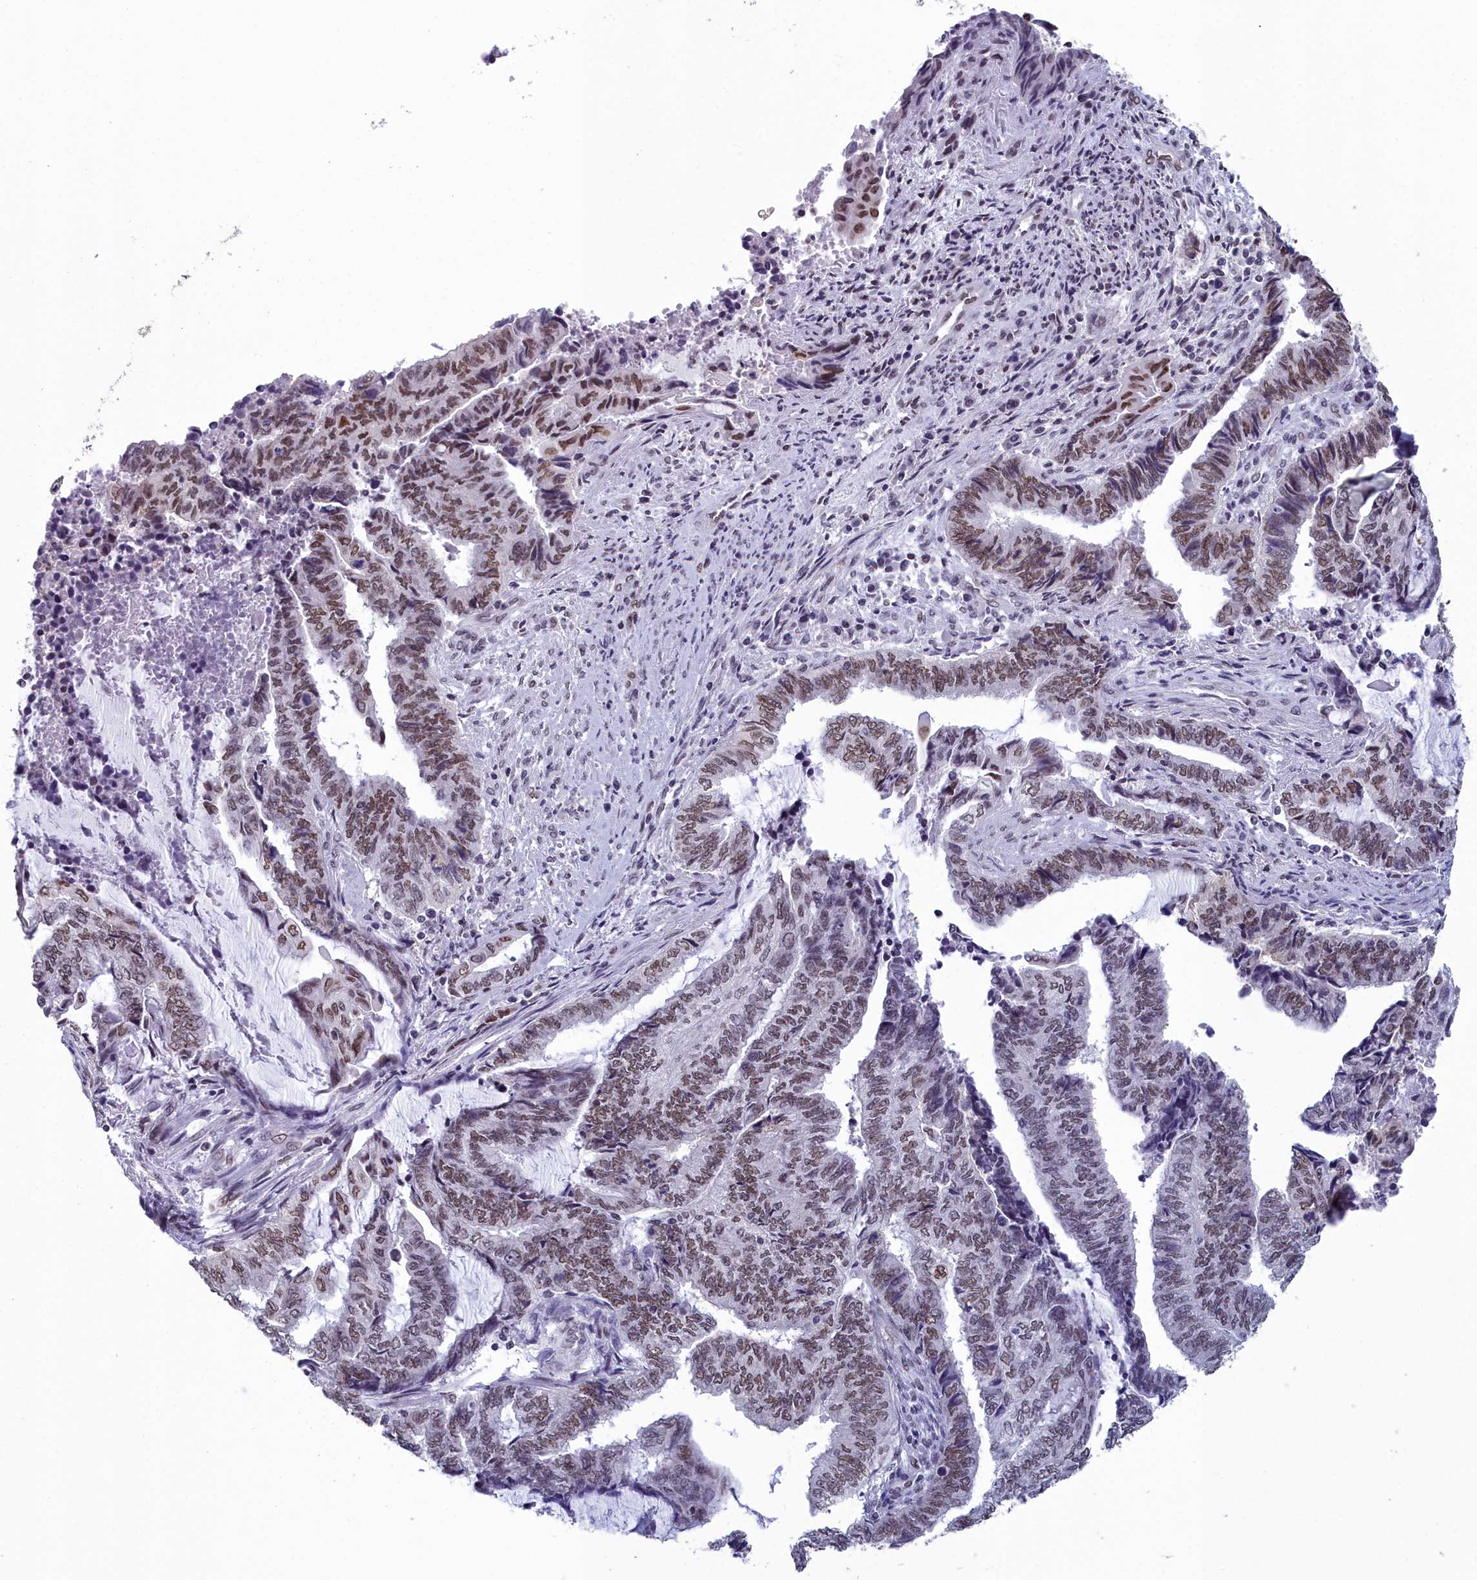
{"staining": {"intensity": "moderate", "quantity": ">75%", "location": "nuclear"}, "tissue": "endometrial cancer", "cell_type": "Tumor cells", "image_type": "cancer", "snomed": [{"axis": "morphology", "description": "Adenocarcinoma, NOS"}, {"axis": "topography", "description": "Uterus"}, {"axis": "topography", "description": "Endometrium"}], "caption": "IHC of human adenocarcinoma (endometrial) demonstrates medium levels of moderate nuclear positivity in about >75% of tumor cells.", "gene": "CCDC97", "patient": {"sex": "female", "age": 70}}